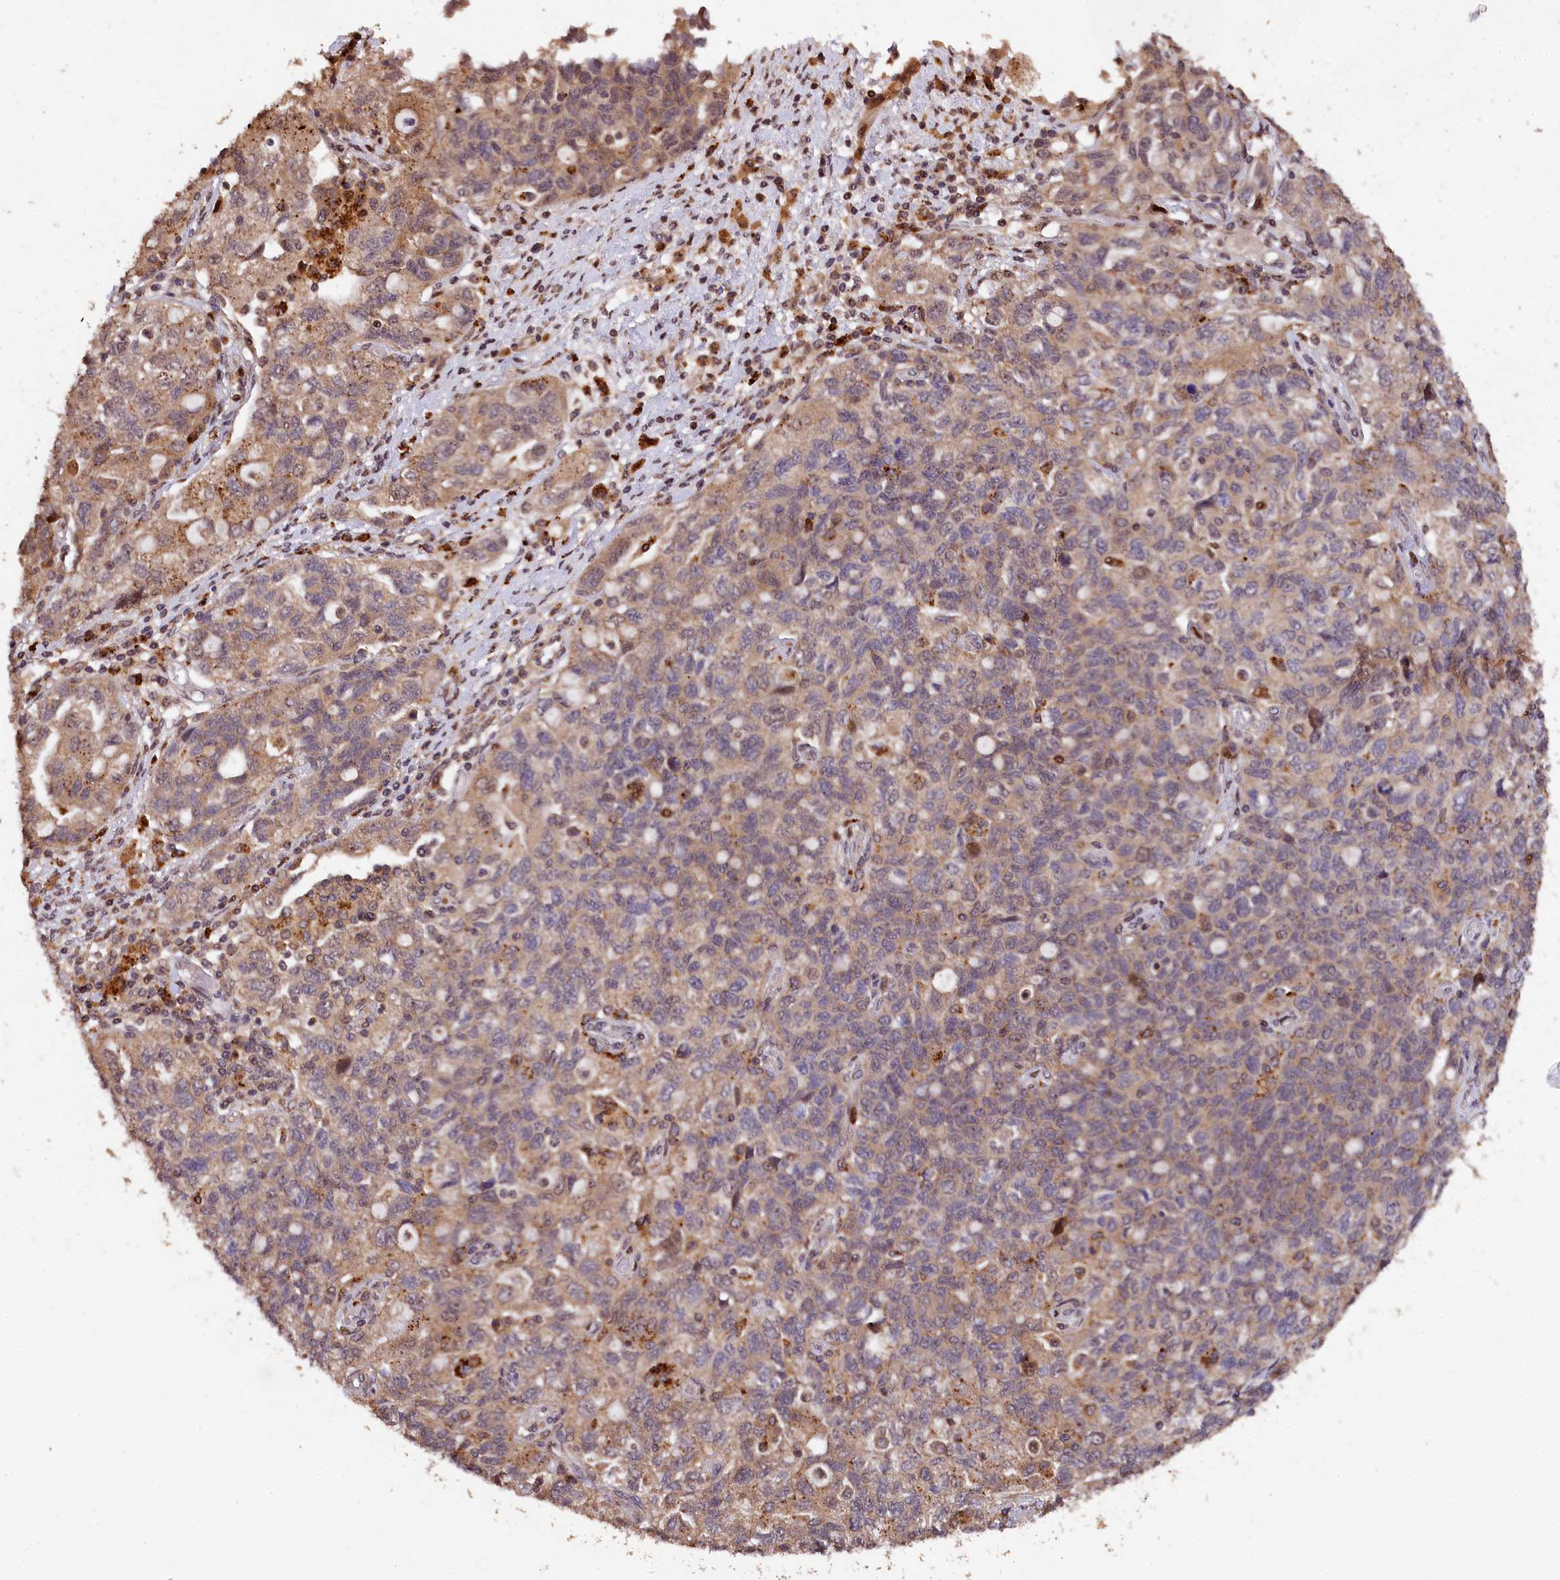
{"staining": {"intensity": "moderate", "quantity": ">75%", "location": "cytoplasmic/membranous"}, "tissue": "ovarian cancer", "cell_type": "Tumor cells", "image_type": "cancer", "snomed": [{"axis": "morphology", "description": "Carcinoma, NOS"}, {"axis": "morphology", "description": "Cystadenocarcinoma, serous, NOS"}, {"axis": "topography", "description": "Ovary"}], "caption": "The photomicrograph shows staining of ovarian cancer (carcinoma), revealing moderate cytoplasmic/membranous protein staining (brown color) within tumor cells.", "gene": "PHAF1", "patient": {"sex": "female", "age": 69}}